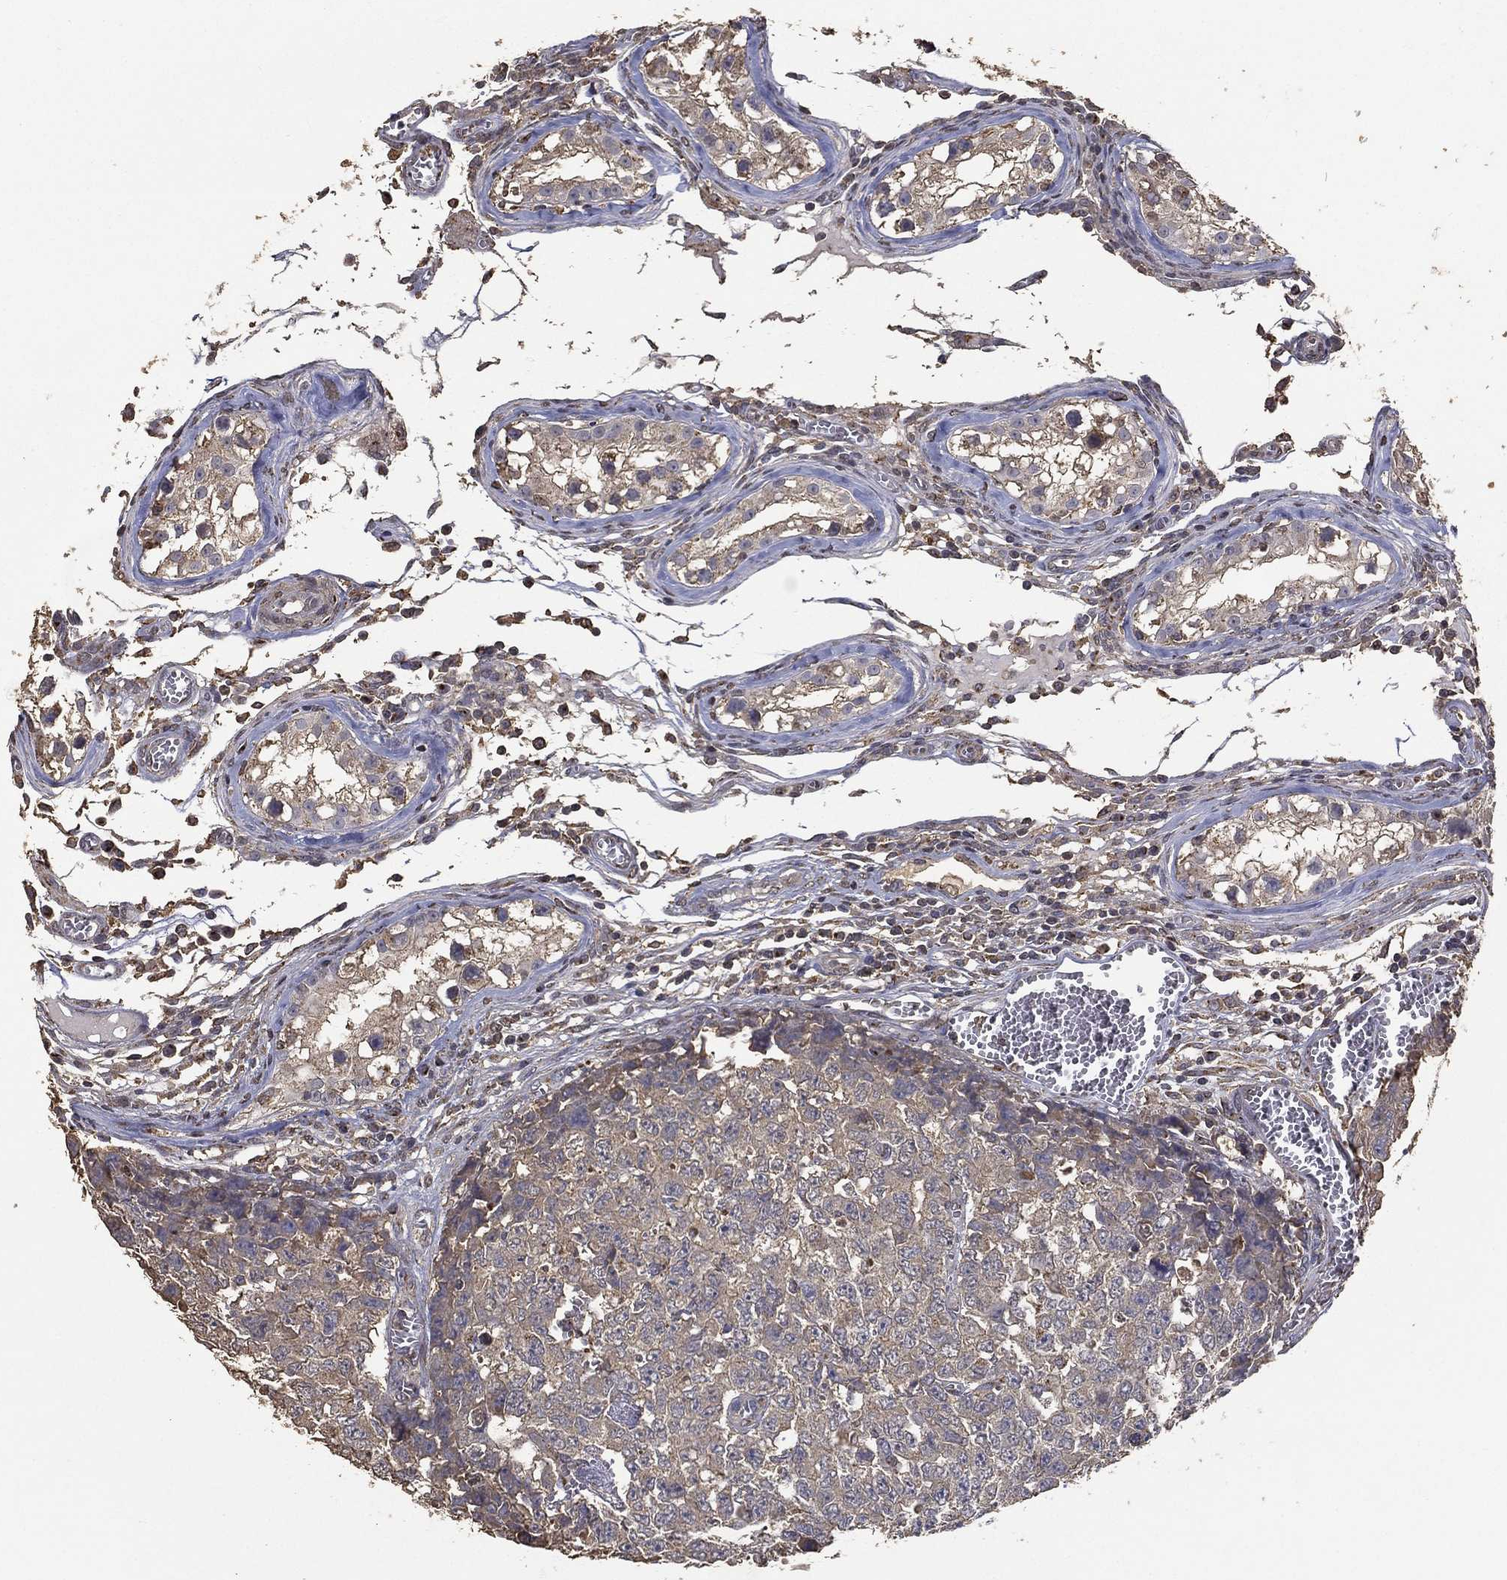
{"staining": {"intensity": "weak", "quantity": ">75%", "location": "cytoplasmic/membranous"}, "tissue": "testis cancer", "cell_type": "Tumor cells", "image_type": "cancer", "snomed": [{"axis": "morphology", "description": "Carcinoma, Embryonal, NOS"}, {"axis": "topography", "description": "Testis"}], "caption": "Weak cytoplasmic/membranous protein staining is identified in about >75% of tumor cells in testis cancer. Nuclei are stained in blue.", "gene": "GPR183", "patient": {"sex": "male", "age": 23}}